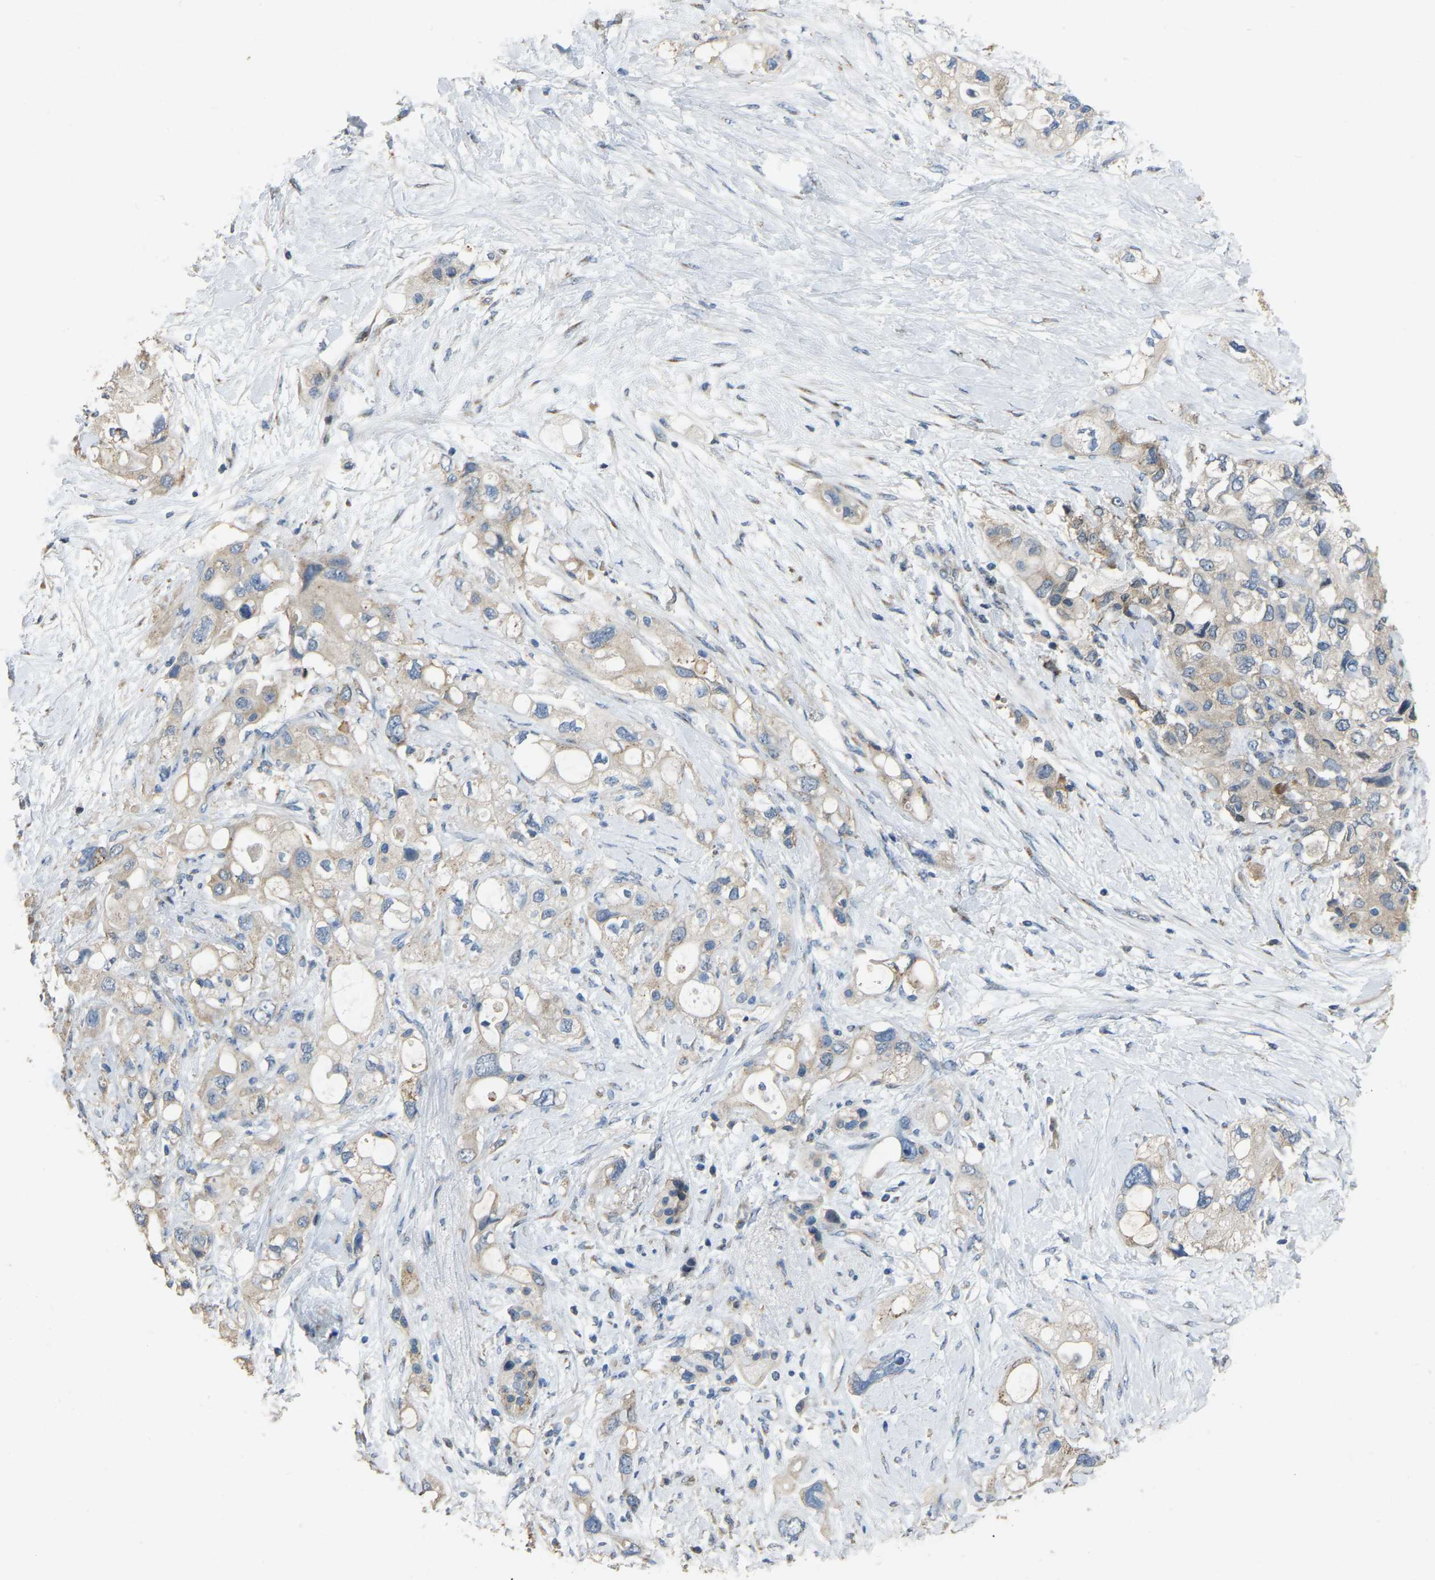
{"staining": {"intensity": "weak", "quantity": "<25%", "location": "cytoplasmic/membranous"}, "tissue": "pancreatic cancer", "cell_type": "Tumor cells", "image_type": "cancer", "snomed": [{"axis": "morphology", "description": "Adenocarcinoma, NOS"}, {"axis": "topography", "description": "Pancreas"}], "caption": "Histopathology image shows no significant protein staining in tumor cells of pancreatic cancer (adenocarcinoma).", "gene": "CFAP298", "patient": {"sex": "female", "age": 56}}